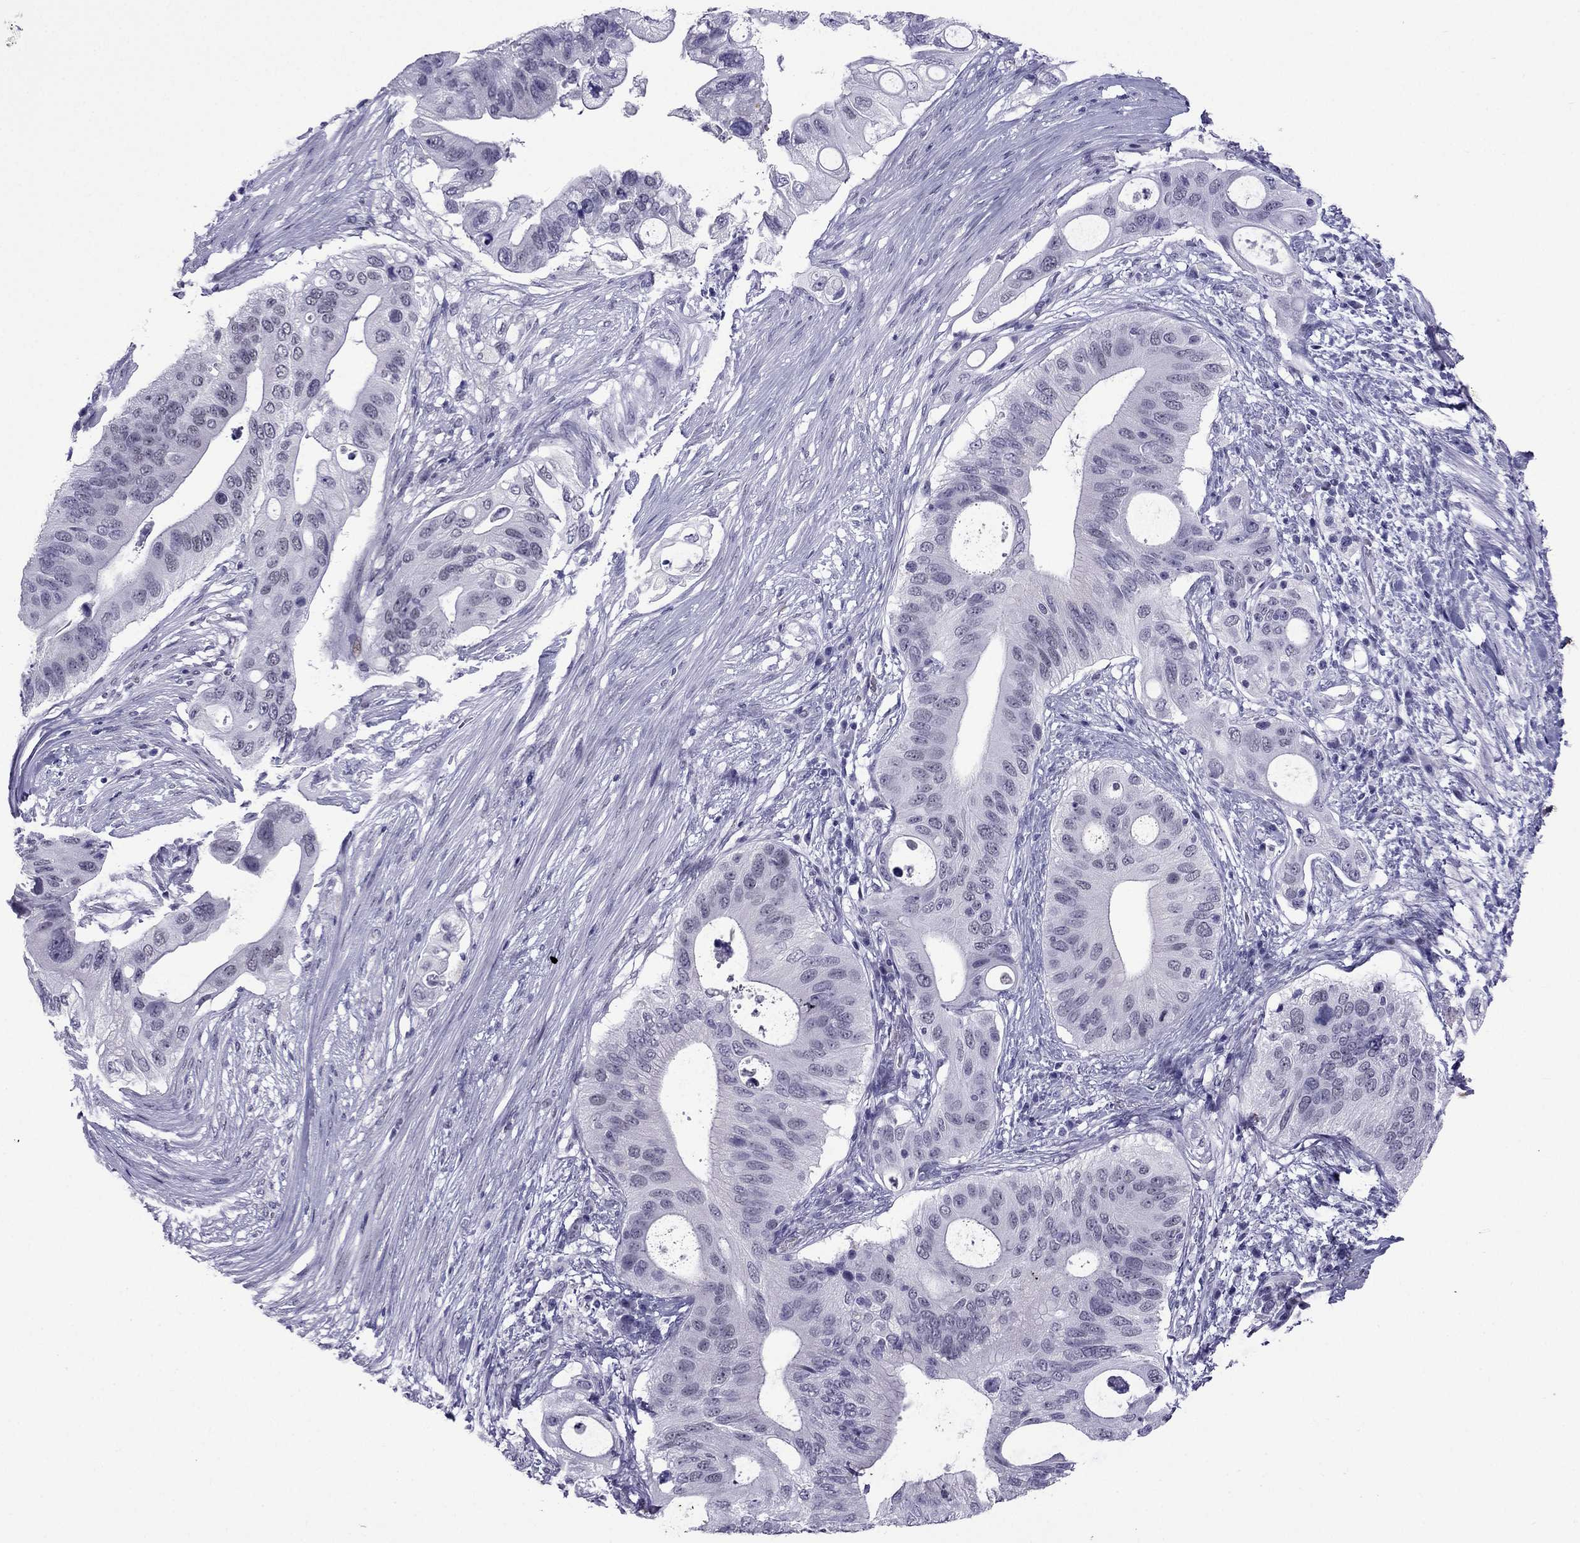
{"staining": {"intensity": "negative", "quantity": "none", "location": "none"}, "tissue": "pancreatic cancer", "cell_type": "Tumor cells", "image_type": "cancer", "snomed": [{"axis": "morphology", "description": "Adenocarcinoma, NOS"}, {"axis": "topography", "description": "Pancreas"}], "caption": "An immunohistochemistry micrograph of adenocarcinoma (pancreatic) is shown. There is no staining in tumor cells of adenocarcinoma (pancreatic). The staining is performed using DAB brown chromogen with nuclei counter-stained in using hematoxylin.", "gene": "MYLK3", "patient": {"sex": "female", "age": 72}}